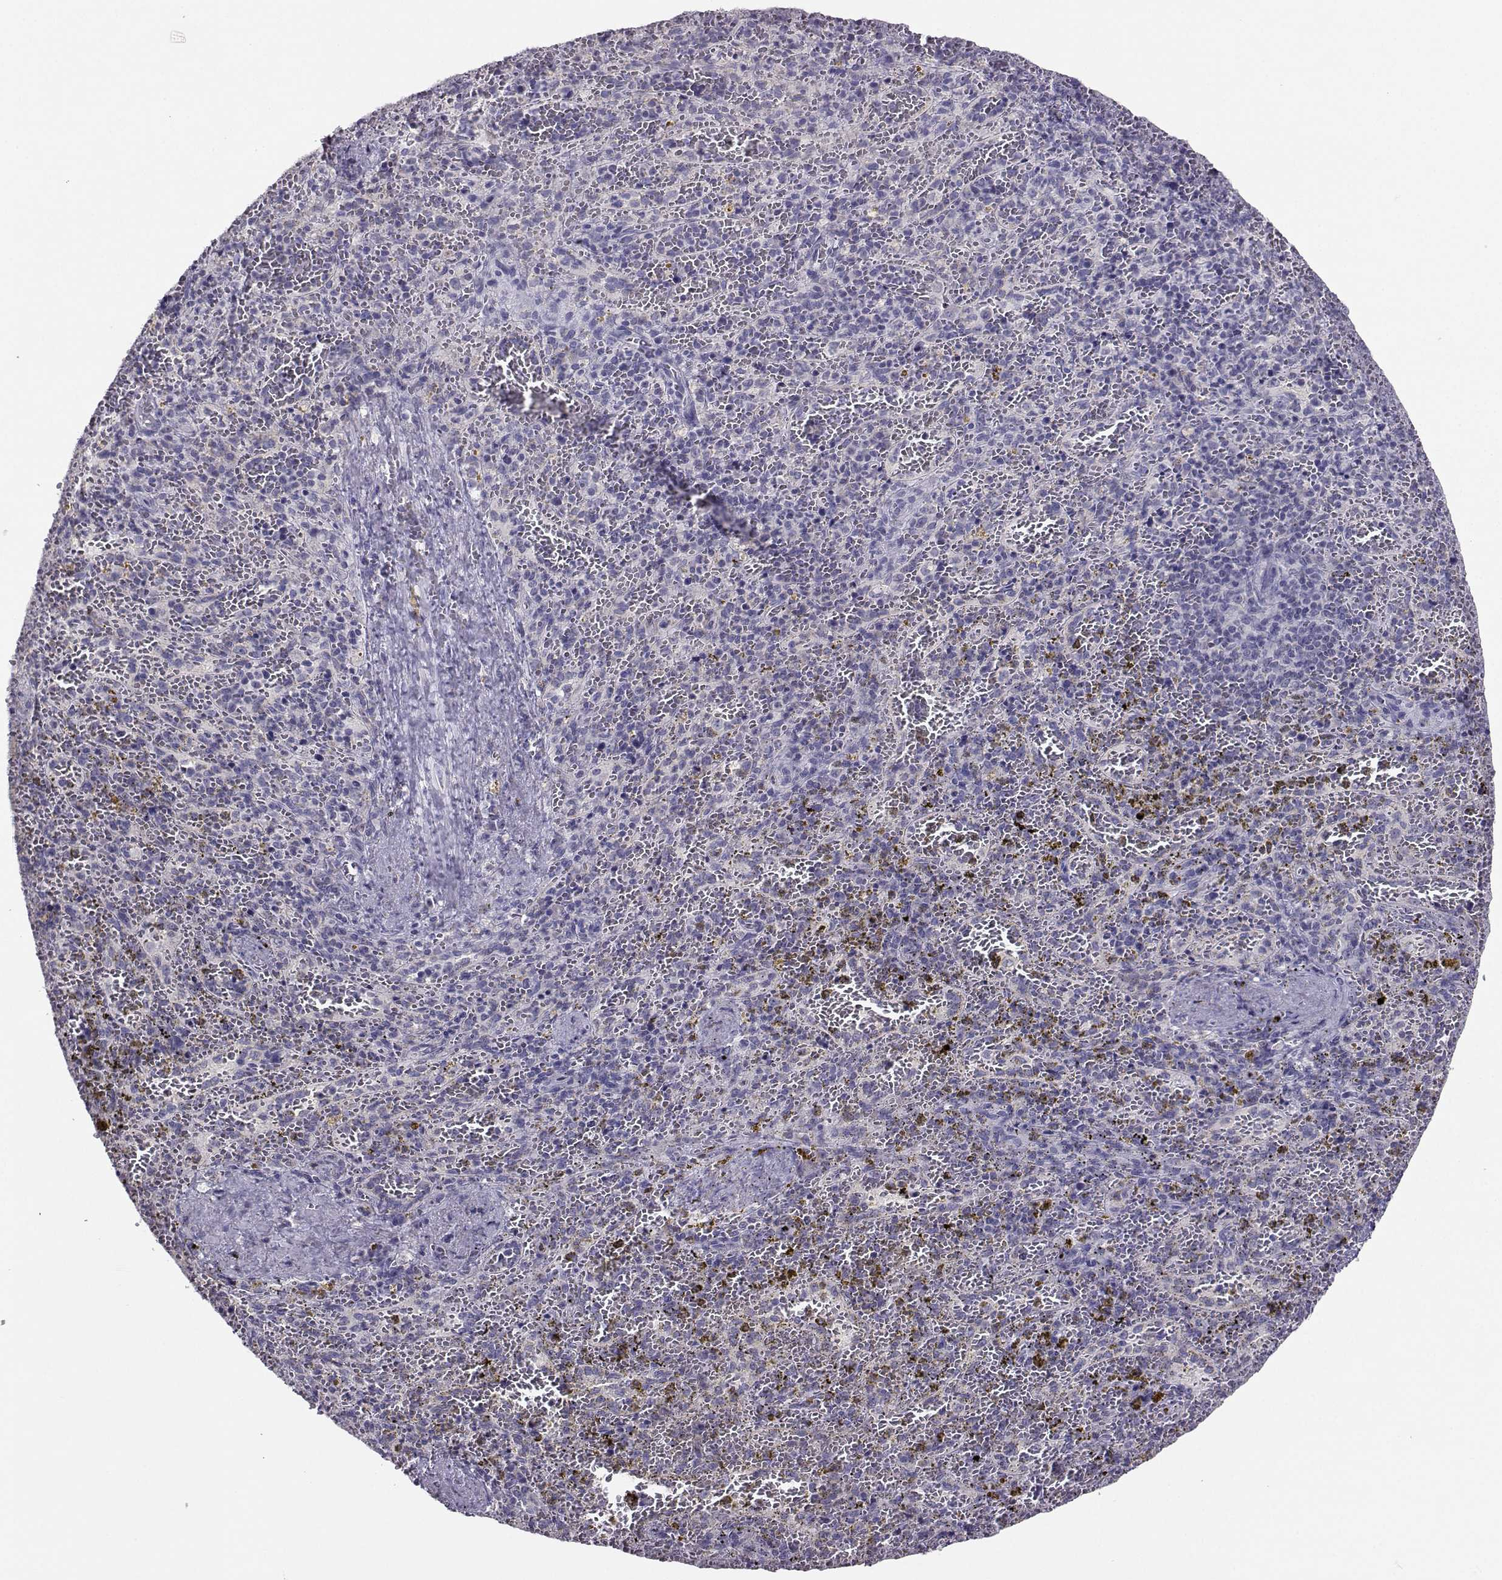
{"staining": {"intensity": "negative", "quantity": "none", "location": "none"}, "tissue": "spleen", "cell_type": "Cells in red pulp", "image_type": "normal", "snomed": [{"axis": "morphology", "description": "Normal tissue, NOS"}, {"axis": "topography", "description": "Spleen"}], "caption": "There is no significant positivity in cells in red pulp of spleen. (IHC, brightfield microscopy, high magnification).", "gene": "AVP", "patient": {"sex": "female", "age": 50}}